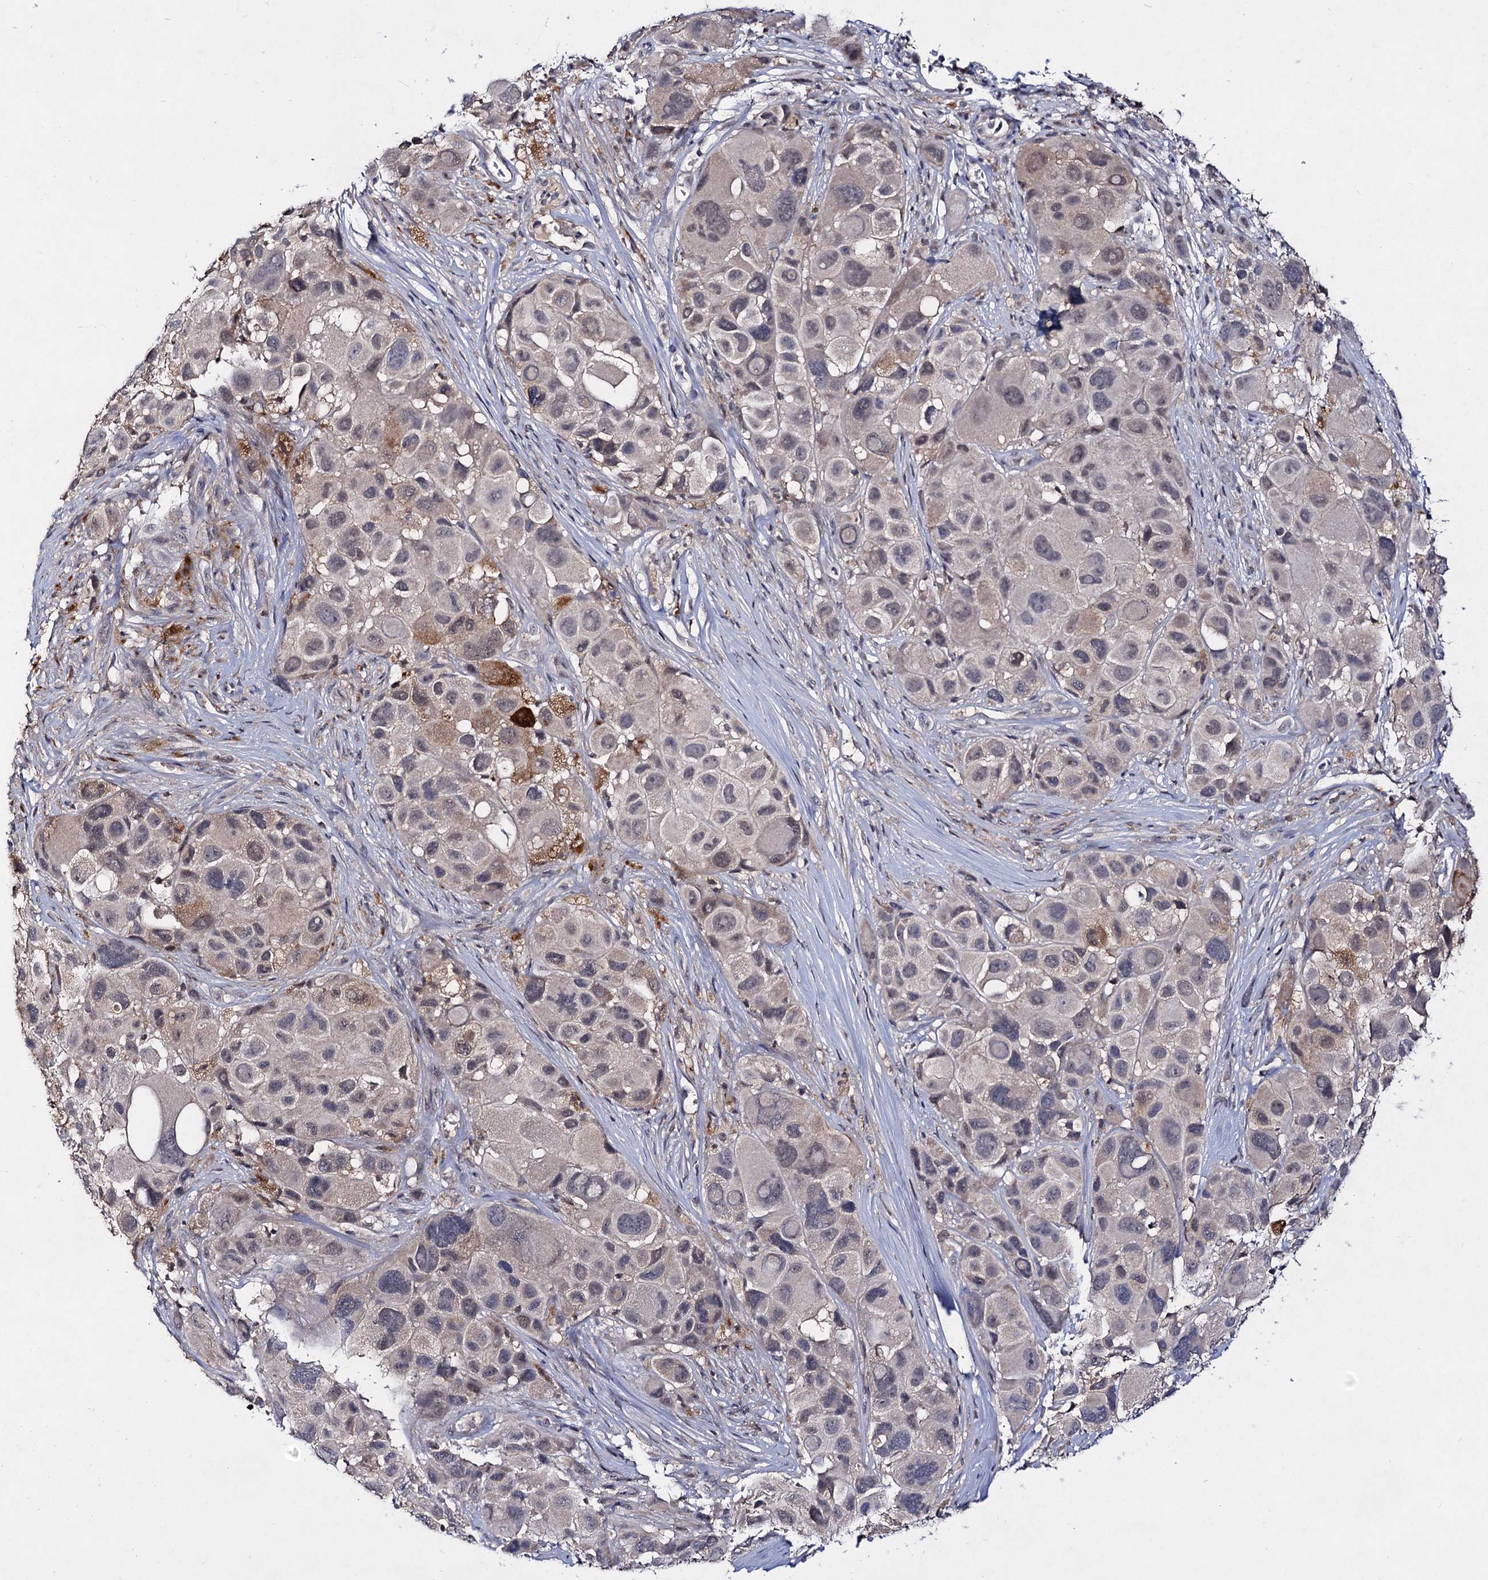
{"staining": {"intensity": "negative", "quantity": "none", "location": "none"}, "tissue": "melanoma", "cell_type": "Tumor cells", "image_type": "cancer", "snomed": [{"axis": "morphology", "description": "Malignant melanoma, NOS"}, {"axis": "topography", "description": "Skin of trunk"}], "caption": "This is an immunohistochemistry image of melanoma. There is no expression in tumor cells.", "gene": "ACTR6", "patient": {"sex": "male", "age": 71}}